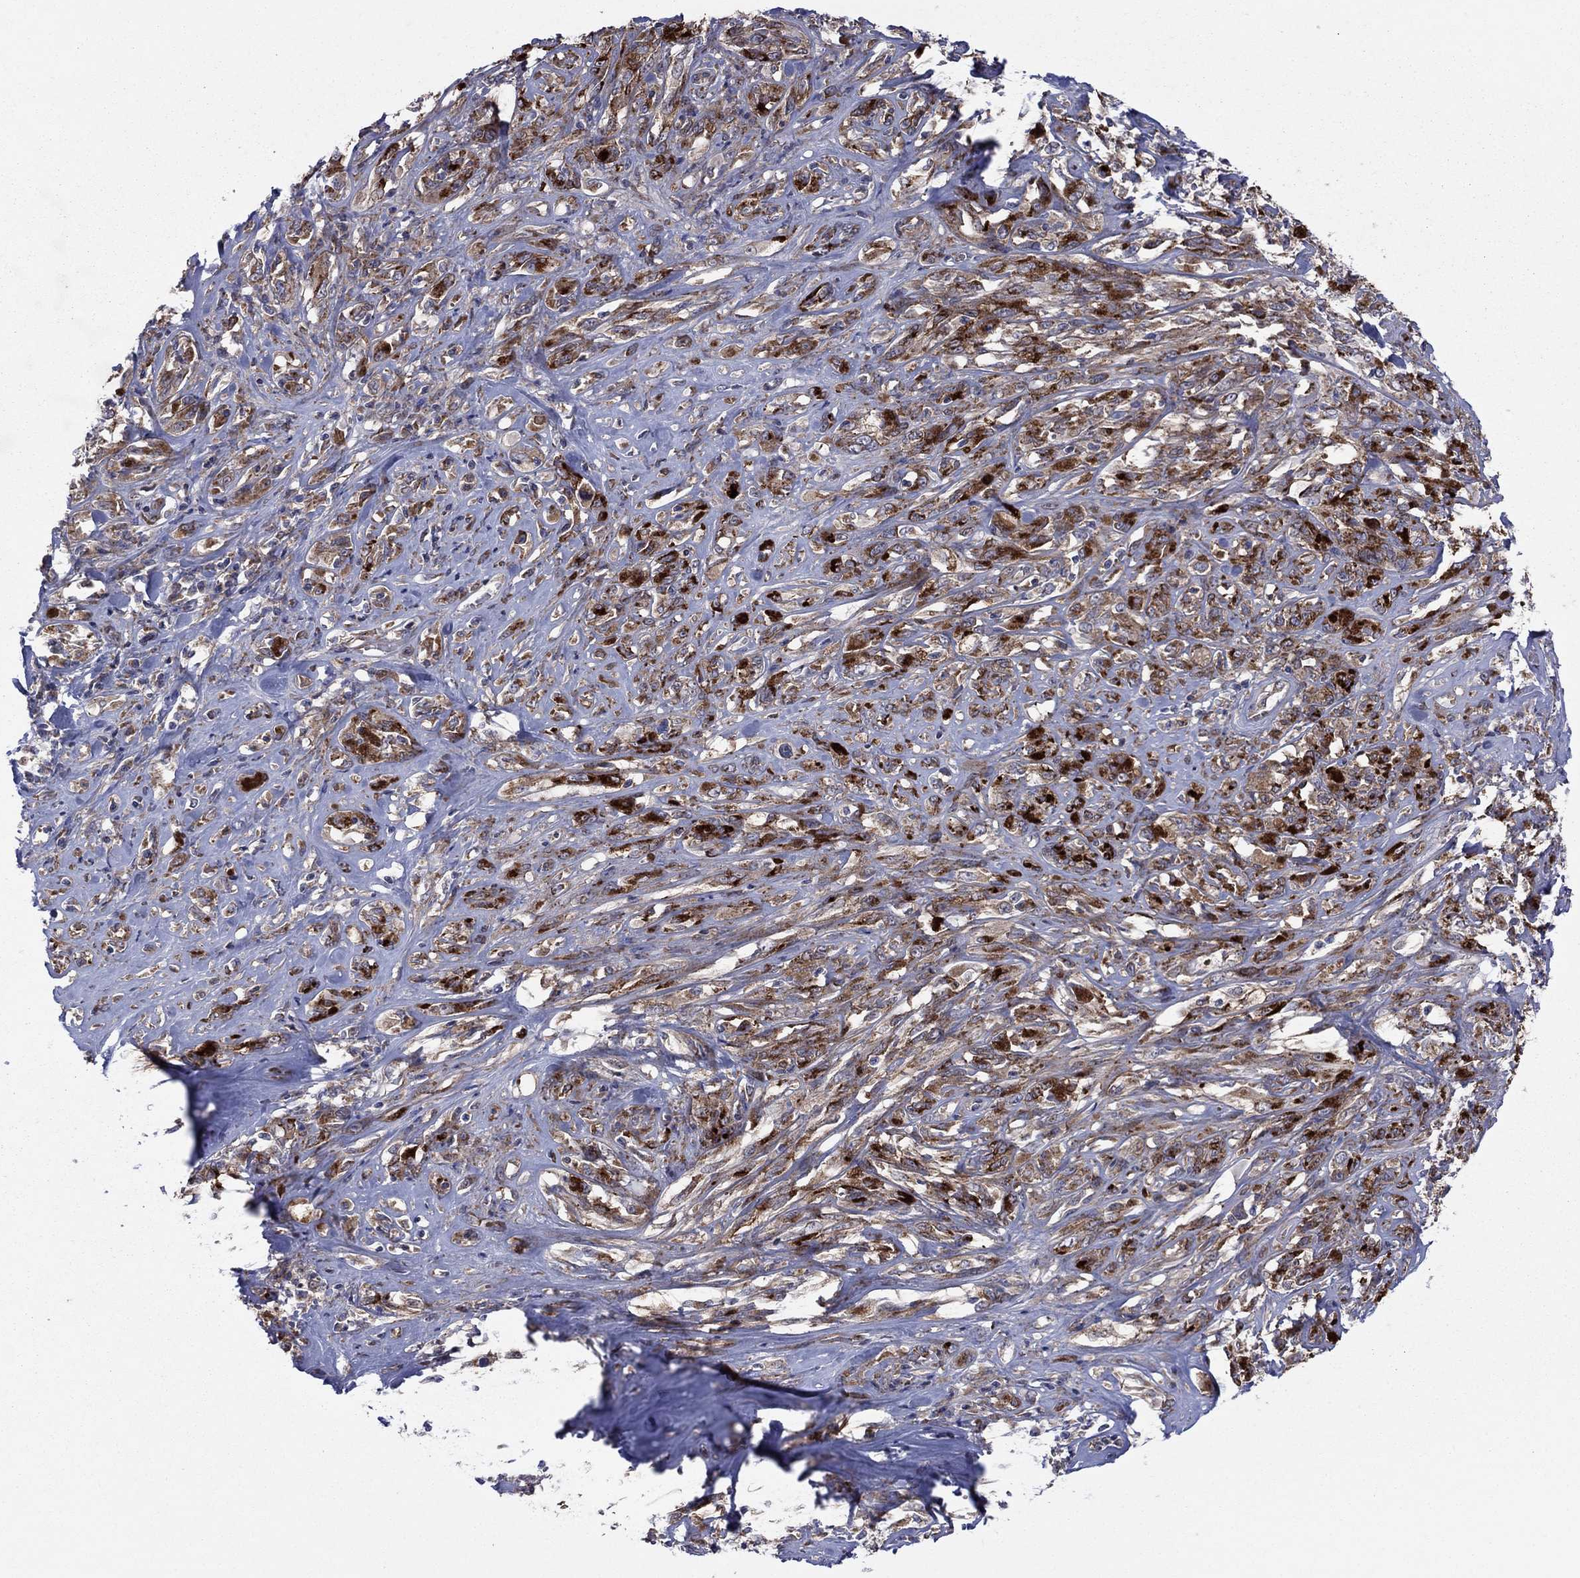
{"staining": {"intensity": "strong", "quantity": "25%-75%", "location": "cytoplasmic/membranous"}, "tissue": "melanoma", "cell_type": "Tumor cells", "image_type": "cancer", "snomed": [{"axis": "morphology", "description": "Malignant melanoma, NOS"}, {"axis": "topography", "description": "Skin"}], "caption": "Protein staining exhibits strong cytoplasmic/membranous expression in about 25%-75% of tumor cells in malignant melanoma.", "gene": "GPR155", "patient": {"sex": "female", "age": 91}}